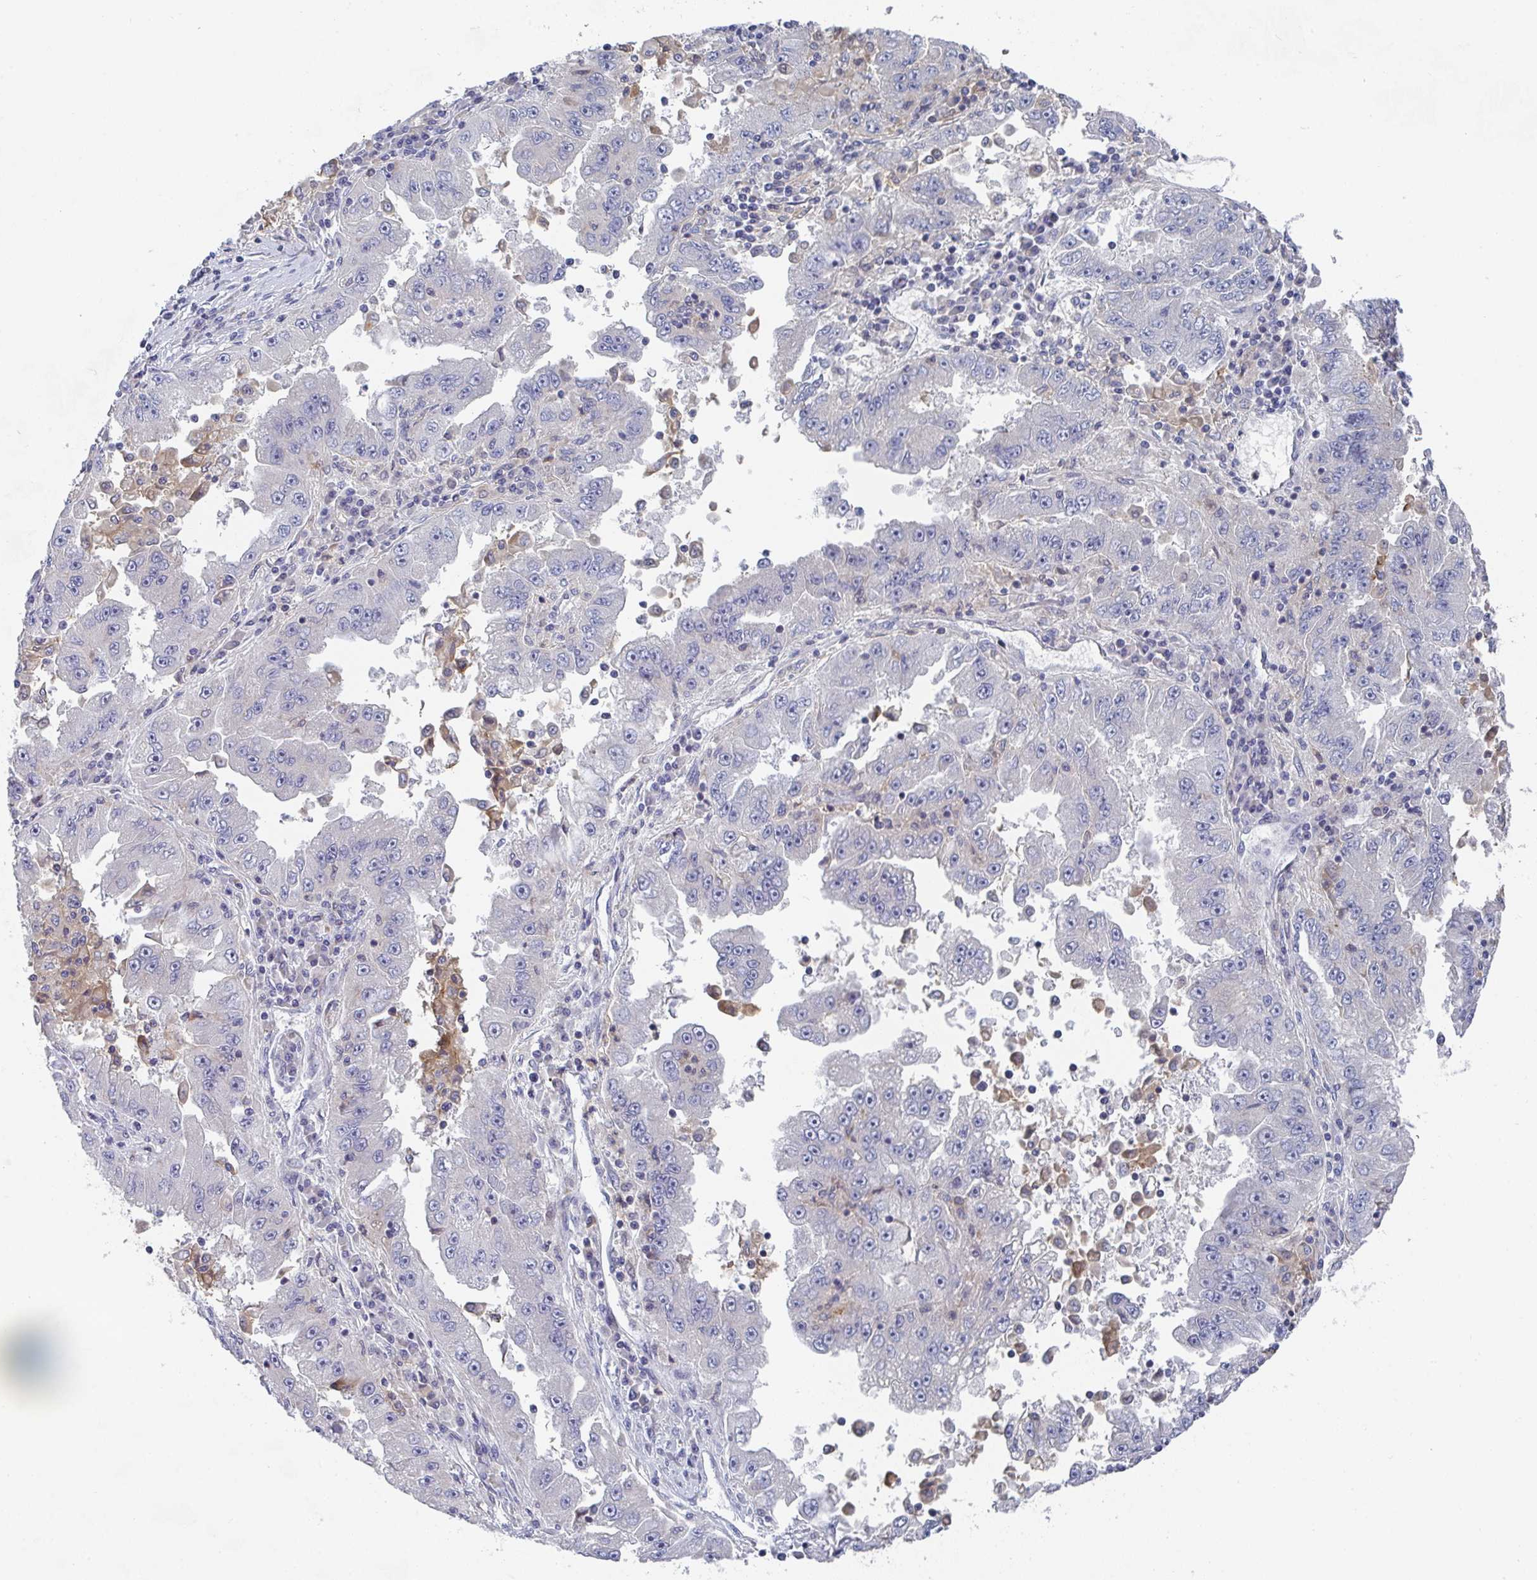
{"staining": {"intensity": "negative", "quantity": "none", "location": "none"}, "tissue": "lung cancer", "cell_type": "Tumor cells", "image_type": "cancer", "snomed": [{"axis": "morphology", "description": "Adenocarcinoma, NOS"}, {"axis": "morphology", "description": "Adenocarcinoma primary or metastatic"}, {"axis": "topography", "description": "Lung"}], "caption": "High magnification brightfield microscopy of adenocarcinoma primary or metastatic (lung) stained with DAB (brown) and counterstained with hematoxylin (blue): tumor cells show no significant positivity.", "gene": "KLHL33", "patient": {"sex": "male", "age": 74}}